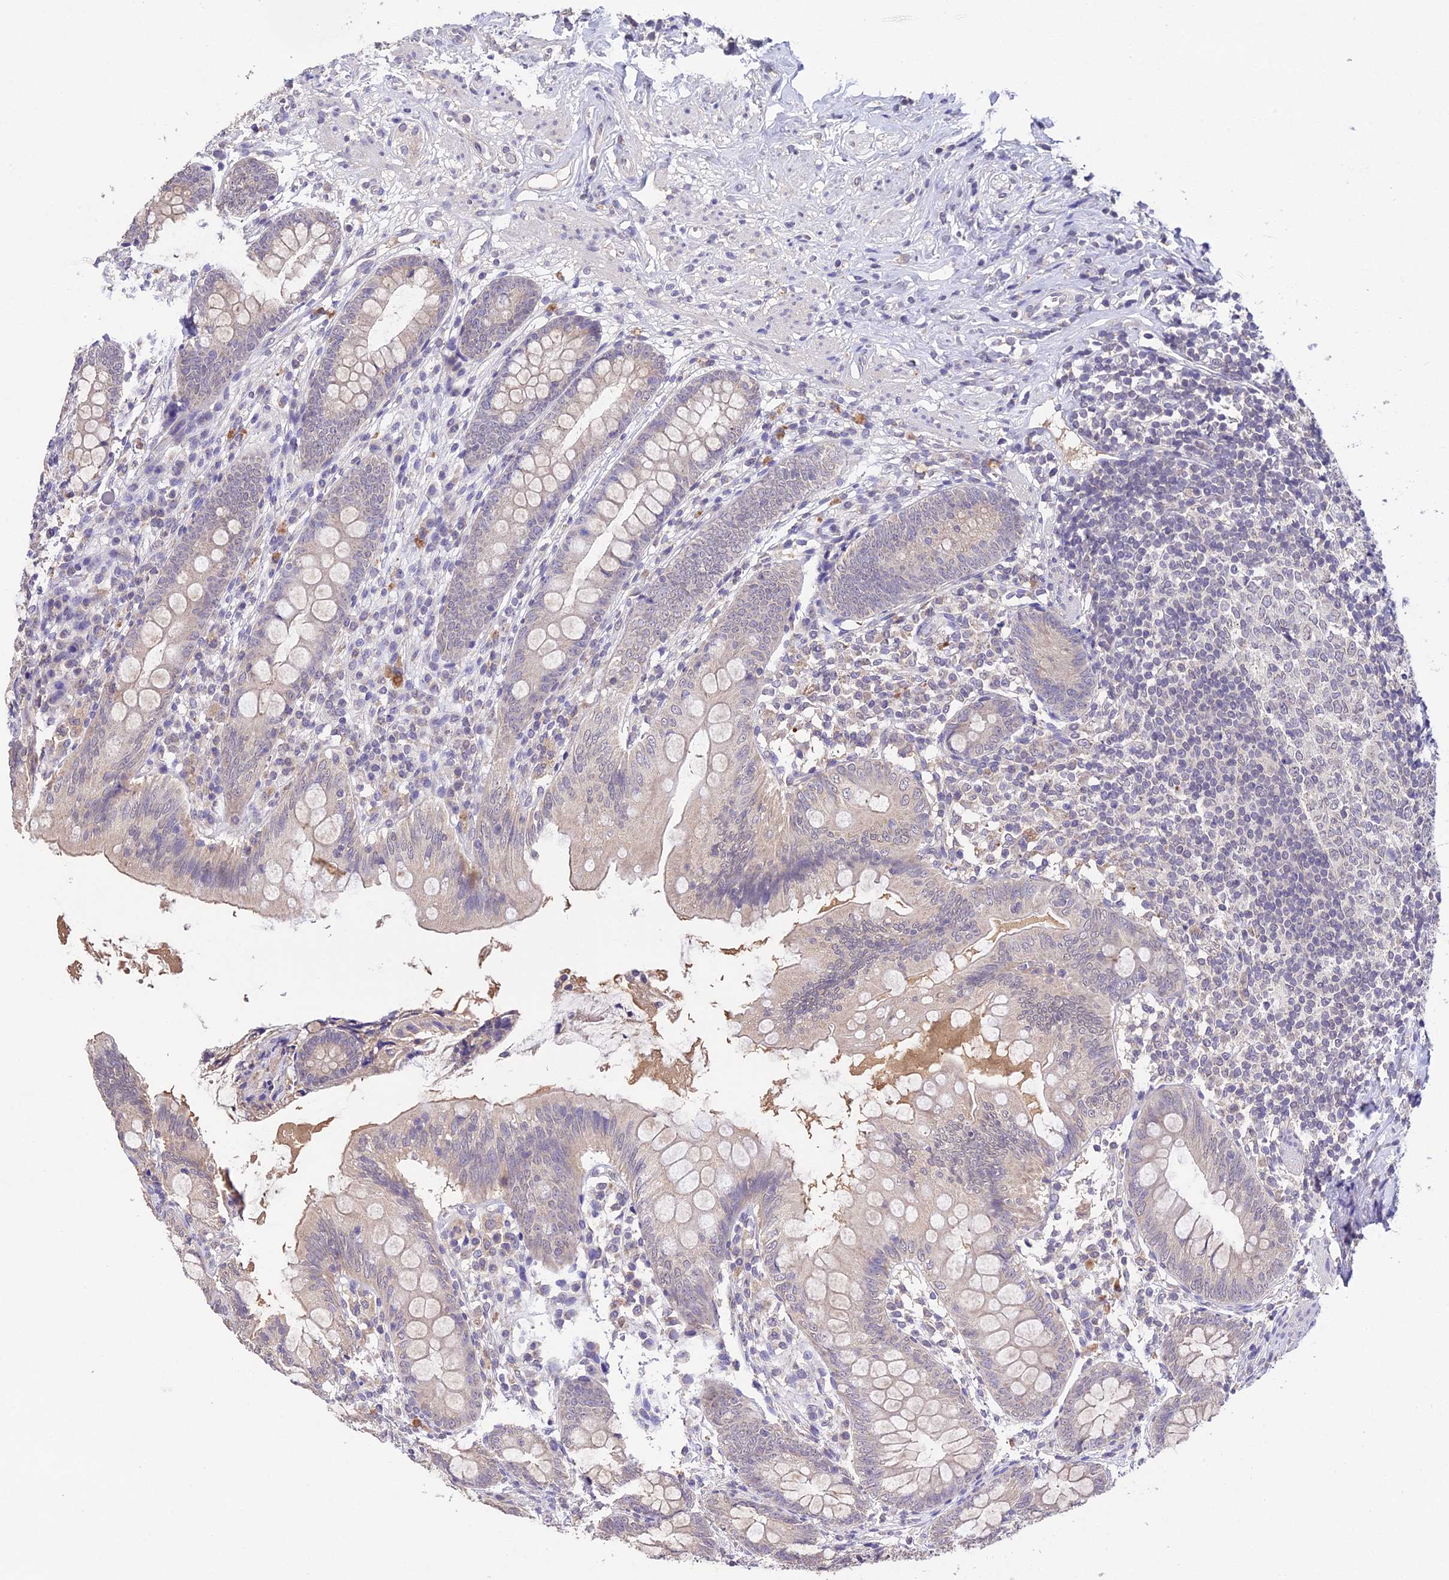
{"staining": {"intensity": "negative", "quantity": "none", "location": "none"}, "tissue": "appendix", "cell_type": "Glandular cells", "image_type": "normal", "snomed": [{"axis": "morphology", "description": "Normal tissue, NOS"}, {"axis": "topography", "description": "Appendix"}], "caption": "Image shows no protein positivity in glandular cells of benign appendix.", "gene": "PGK1", "patient": {"sex": "female", "age": 51}}